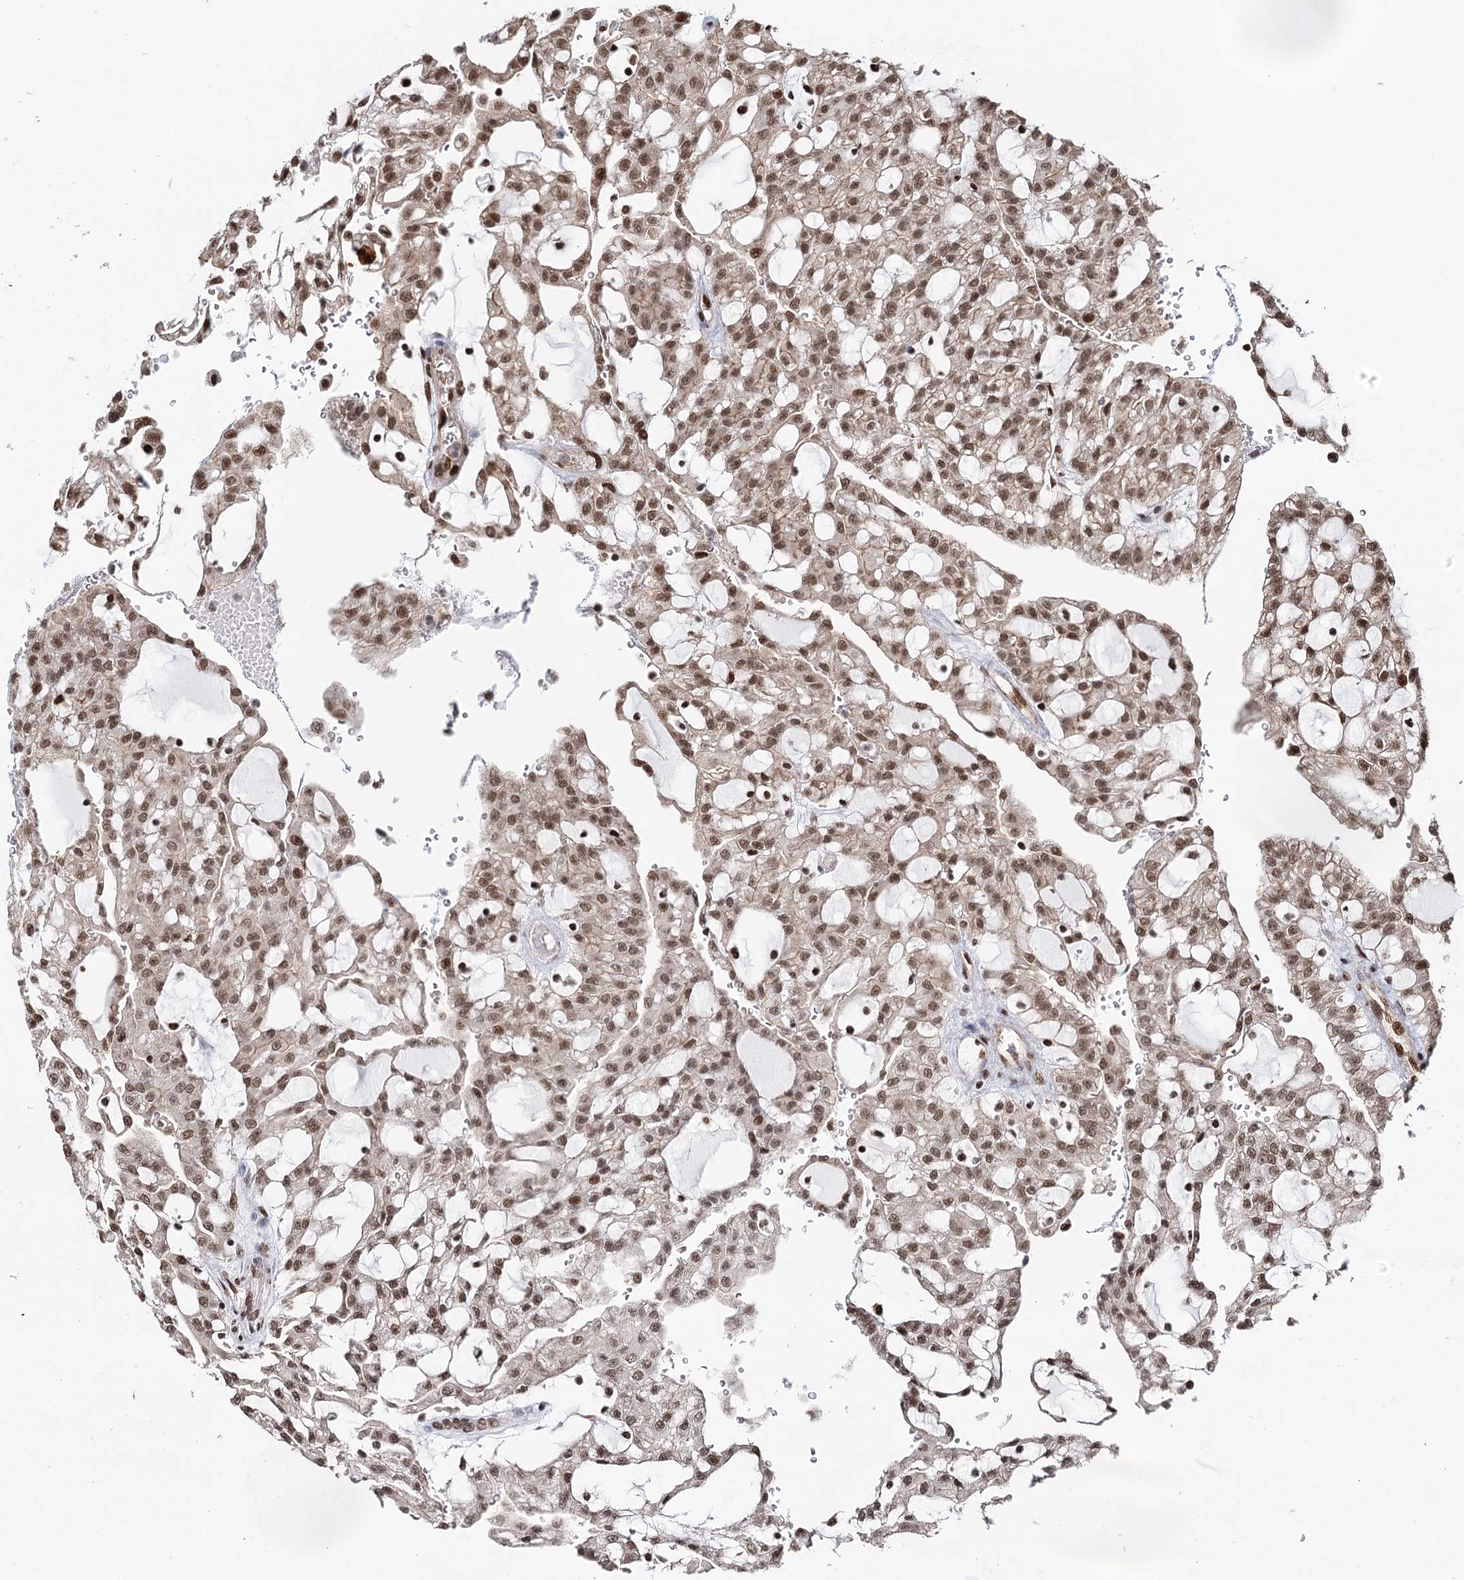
{"staining": {"intensity": "moderate", "quantity": ">75%", "location": "nuclear"}, "tissue": "renal cancer", "cell_type": "Tumor cells", "image_type": "cancer", "snomed": [{"axis": "morphology", "description": "Adenocarcinoma, NOS"}, {"axis": "topography", "description": "Kidney"}], "caption": "A micrograph of renal cancer stained for a protein reveals moderate nuclear brown staining in tumor cells.", "gene": "RPS27A", "patient": {"sex": "male", "age": 63}}